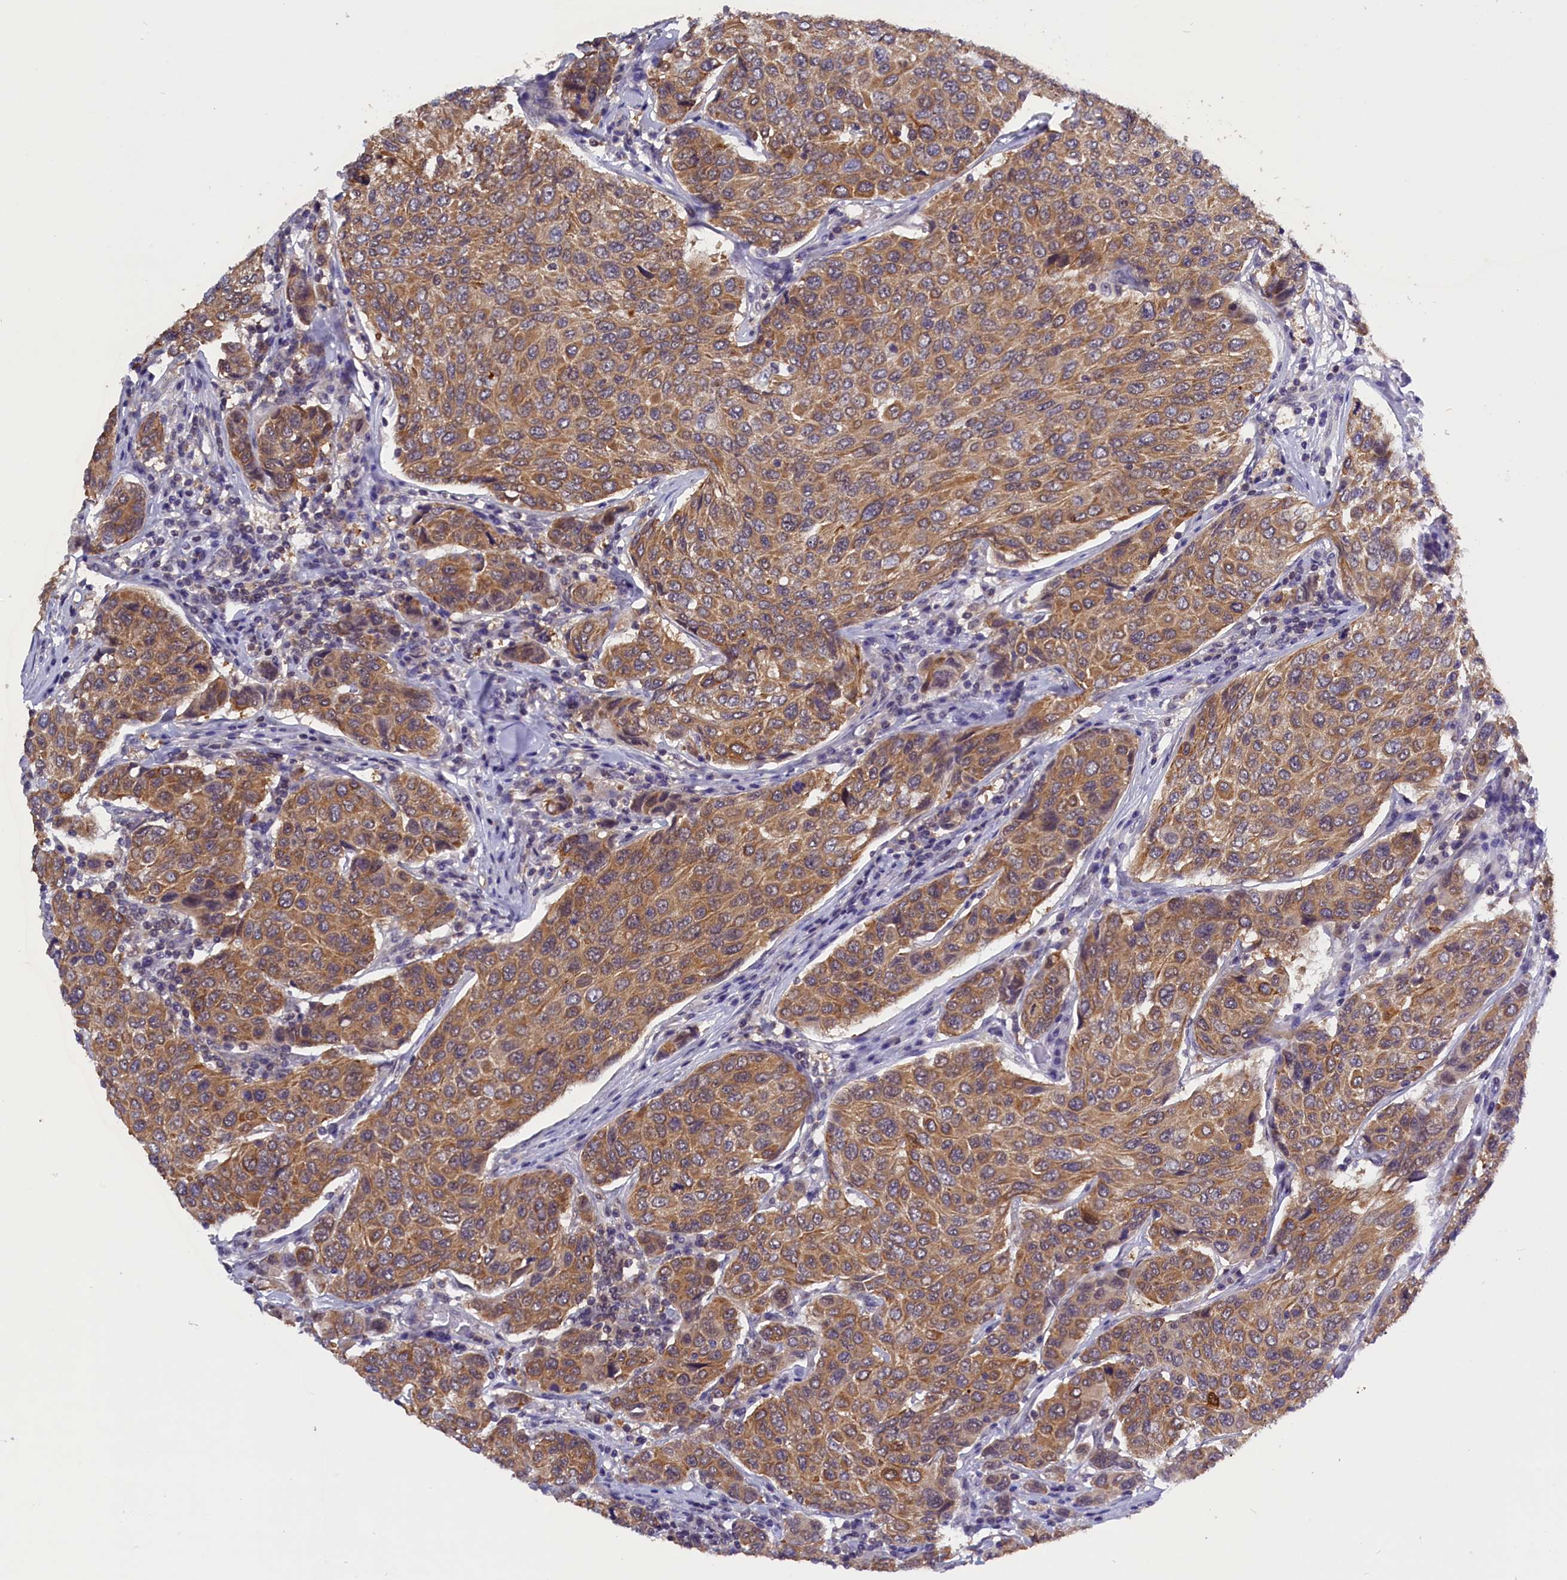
{"staining": {"intensity": "moderate", "quantity": ">75%", "location": "cytoplasmic/membranous"}, "tissue": "breast cancer", "cell_type": "Tumor cells", "image_type": "cancer", "snomed": [{"axis": "morphology", "description": "Duct carcinoma"}, {"axis": "topography", "description": "Breast"}], "caption": "This histopathology image reveals IHC staining of human breast cancer, with medium moderate cytoplasmic/membranous expression in approximately >75% of tumor cells.", "gene": "TBCB", "patient": {"sex": "female", "age": 55}}